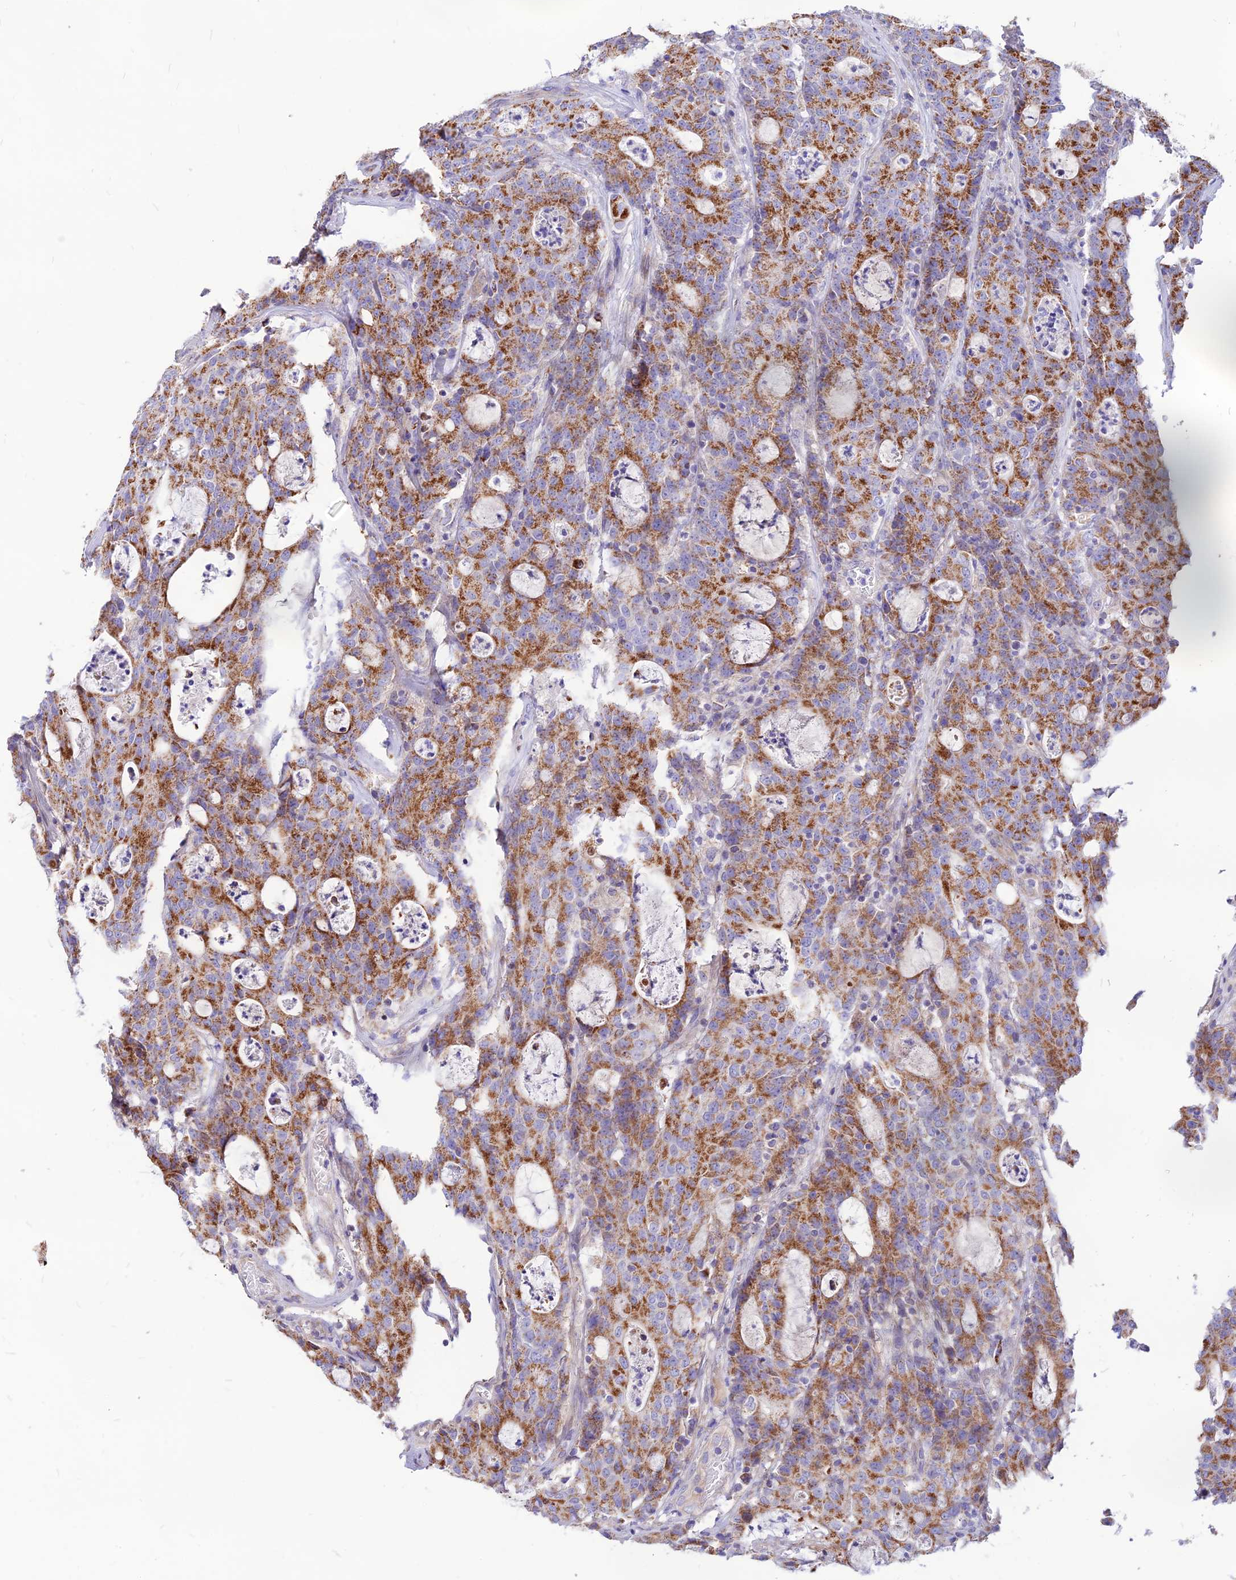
{"staining": {"intensity": "moderate", "quantity": ">75%", "location": "cytoplasmic/membranous"}, "tissue": "colorectal cancer", "cell_type": "Tumor cells", "image_type": "cancer", "snomed": [{"axis": "morphology", "description": "Adenocarcinoma, NOS"}, {"axis": "topography", "description": "Colon"}], "caption": "Human colorectal cancer stained for a protein (brown) displays moderate cytoplasmic/membranous positive staining in approximately >75% of tumor cells.", "gene": "ECI1", "patient": {"sex": "male", "age": 83}}